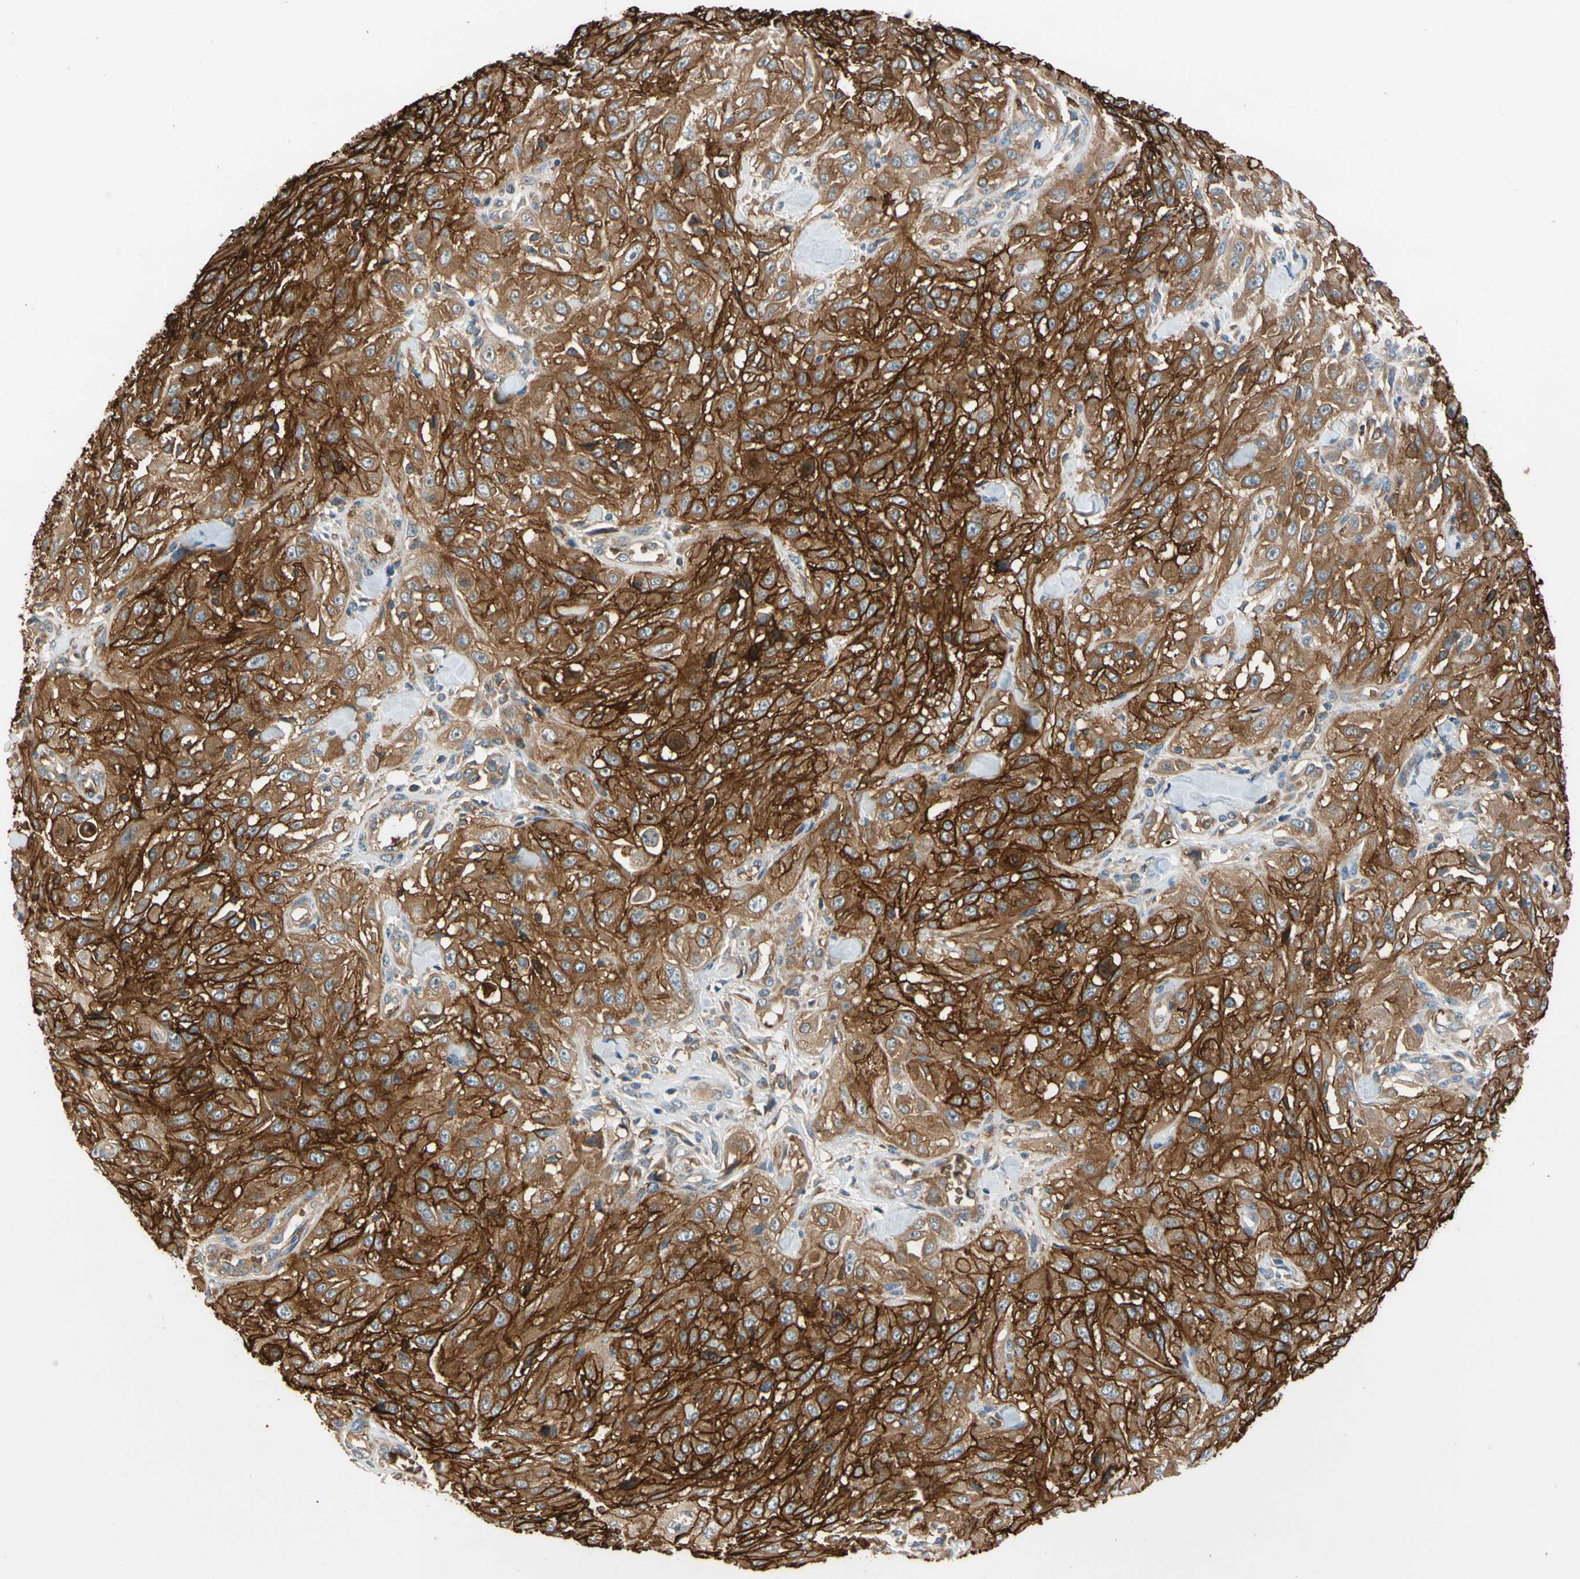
{"staining": {"intensity": "strong", "quantity": ">75%", "location": "cytoplasmic/membranous"}, "tissue": "skin cancer", "cell_type": "Tumor cells", "image_type": "cancer", "snomed": [{"axis": "morphology", "description": "Squamous cell carcinoma, NOS"}, {"axis": "morphology", "description": "Squamous cell carcinoma, metastatic, NOS"}, {"axis": "topography", "description": "Skin"}, {"axis": "topography", "description": "Lymph node"}], "caption": "A brown stain highlights strong cytoplasmic/membranous staining of a protein in human skin cancer (metastatic squamous cell carcinoma) tumor cells.", "gene": "RIOK2", "patient": {"sex": "male", "age": 75}}